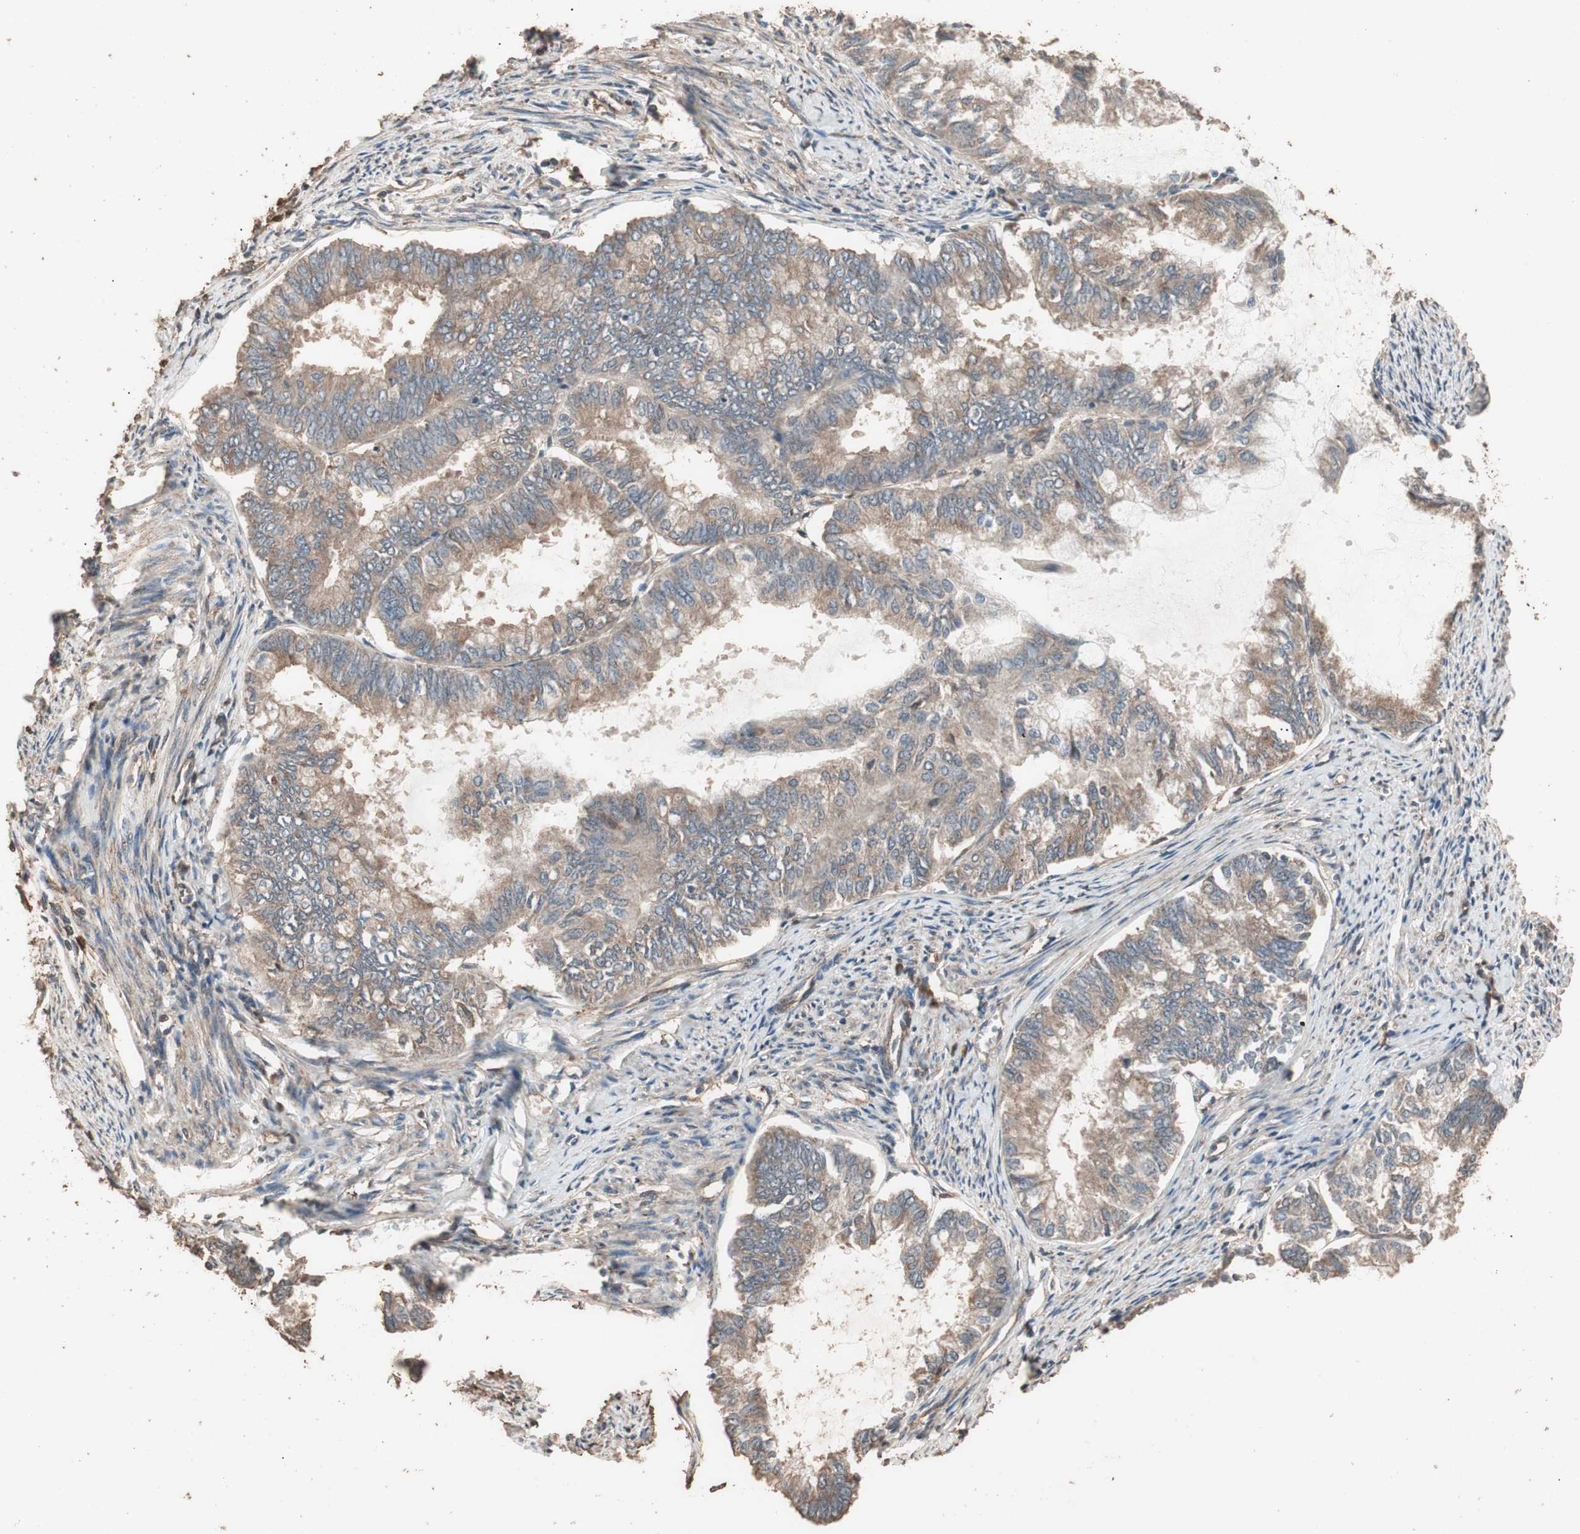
{"staining": {"intensity": "weak", "quantity": ">75%", "location": "cytoplasmic/membranous"}, "tissue": "endometrial cancer", "cell_type": "Tumor cells", "image_type": "cancer", "snomed": [{"axis": "morphology", "description": "Adenocarcinoma, NOS"}, {"axis": "topography", "description": "Endometrium"}], "caption": "DAB immunohistochemical staining of endometrial adenocarcinoma shows weak cytoplasmic/membranous protein expression in approximately >75% of tumor cells. (brown staining indicates protein expression, while blue staining denotes nuclei).", "gene": "CCN4", "patient": {"sex": "female", "age": 86}}